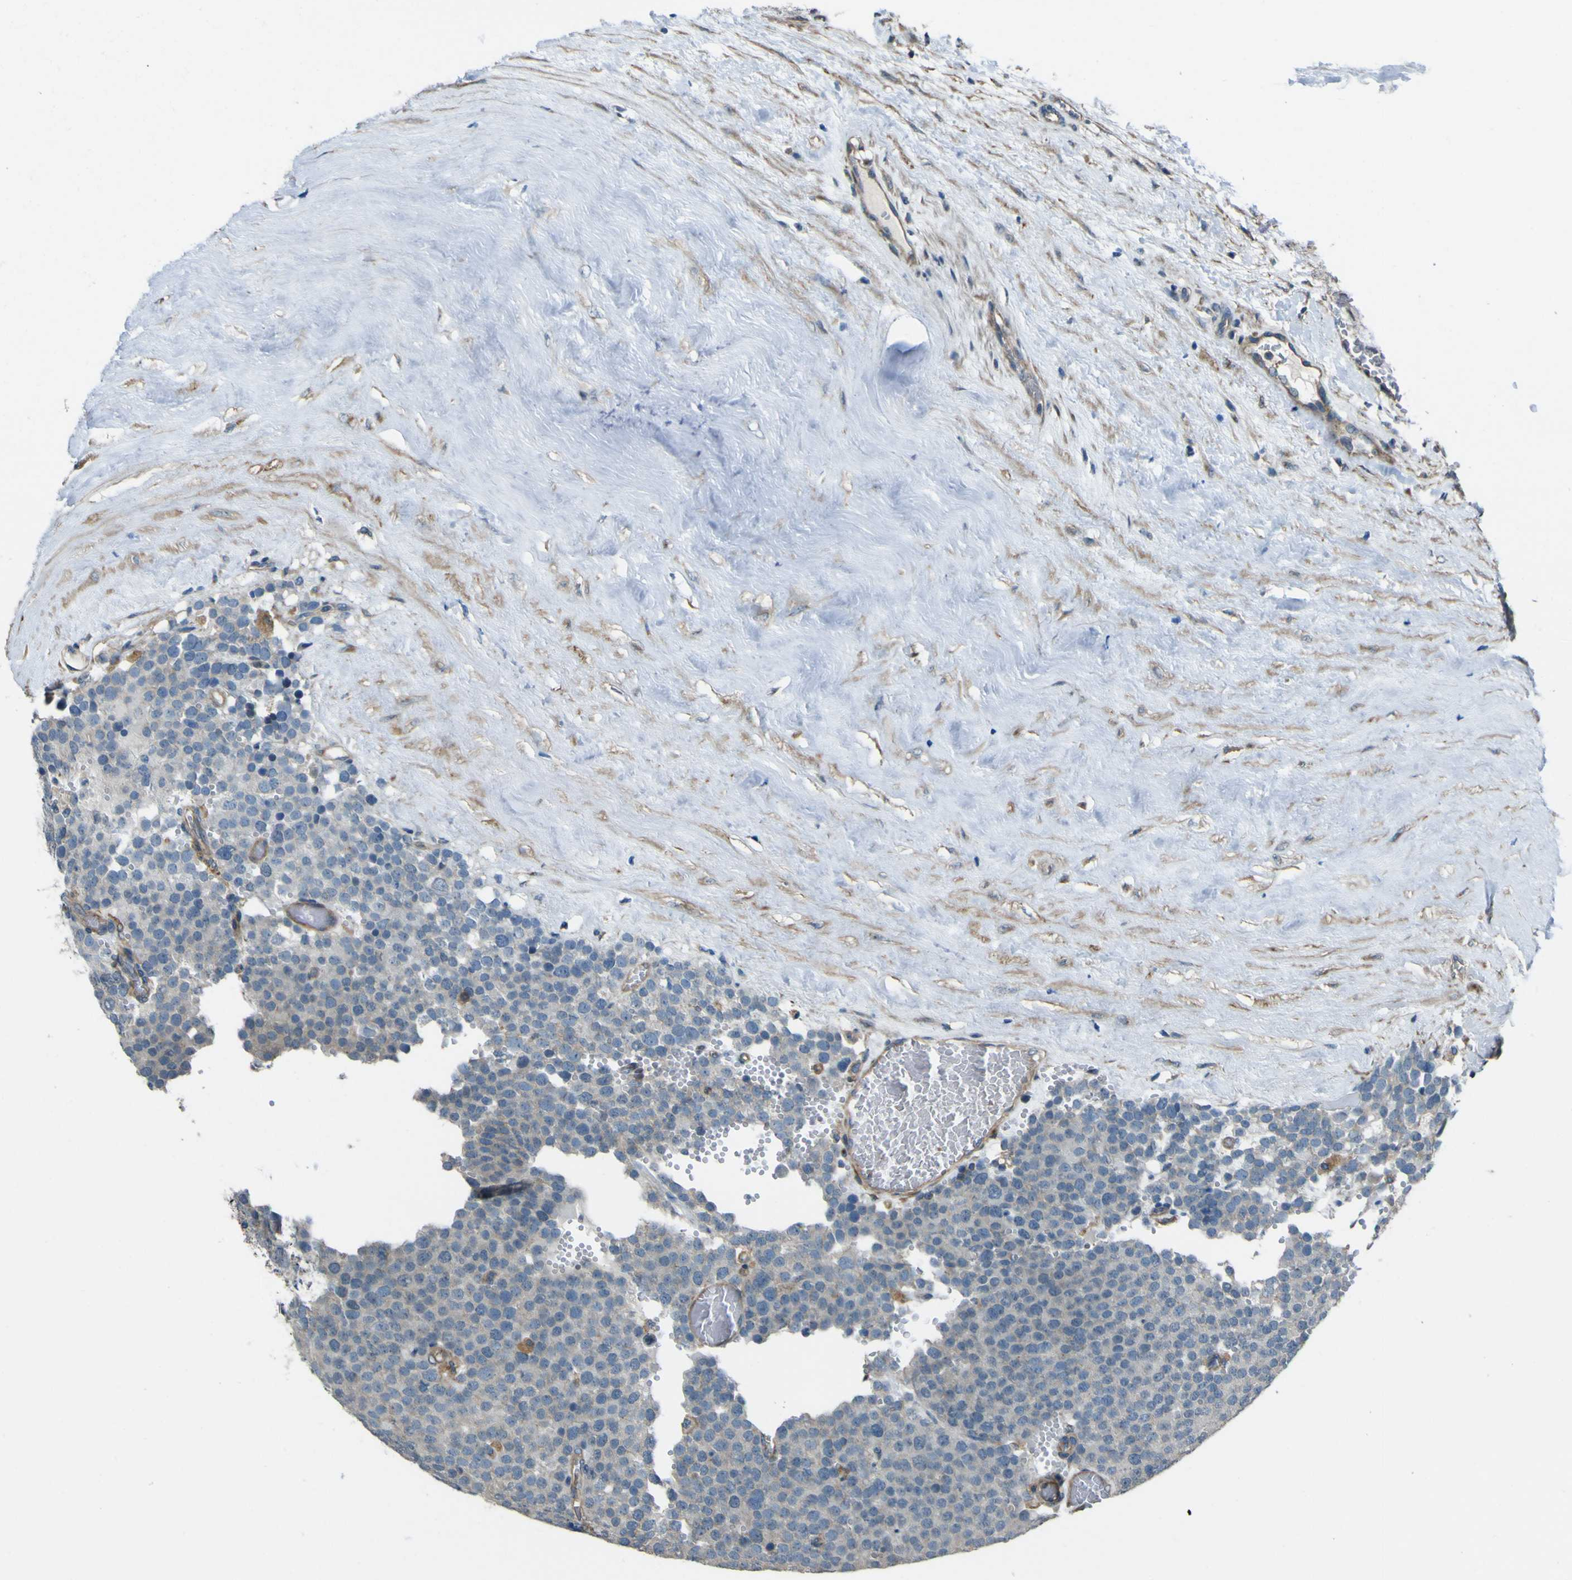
{"staining": {"intensity": "negative", "quantity": "none", "location": "none"}, "tissue": "testis cancer", "cell_type": "Tumor cells", "image_type": "cancer", "snomed": [{"axis": "morphology", "description": "Normal tissue, NOS"}, {"axis": "morphology", "description": "Seminoma, NOS"}, {"axis": "topography", "description": "Testis"}], "caption": "Immunohistochemical staining of testis cancer reveals no significant positivity in tumor cells.", "gene": "NAALADL2", "patient": {"sex": "male", "age": 71}}